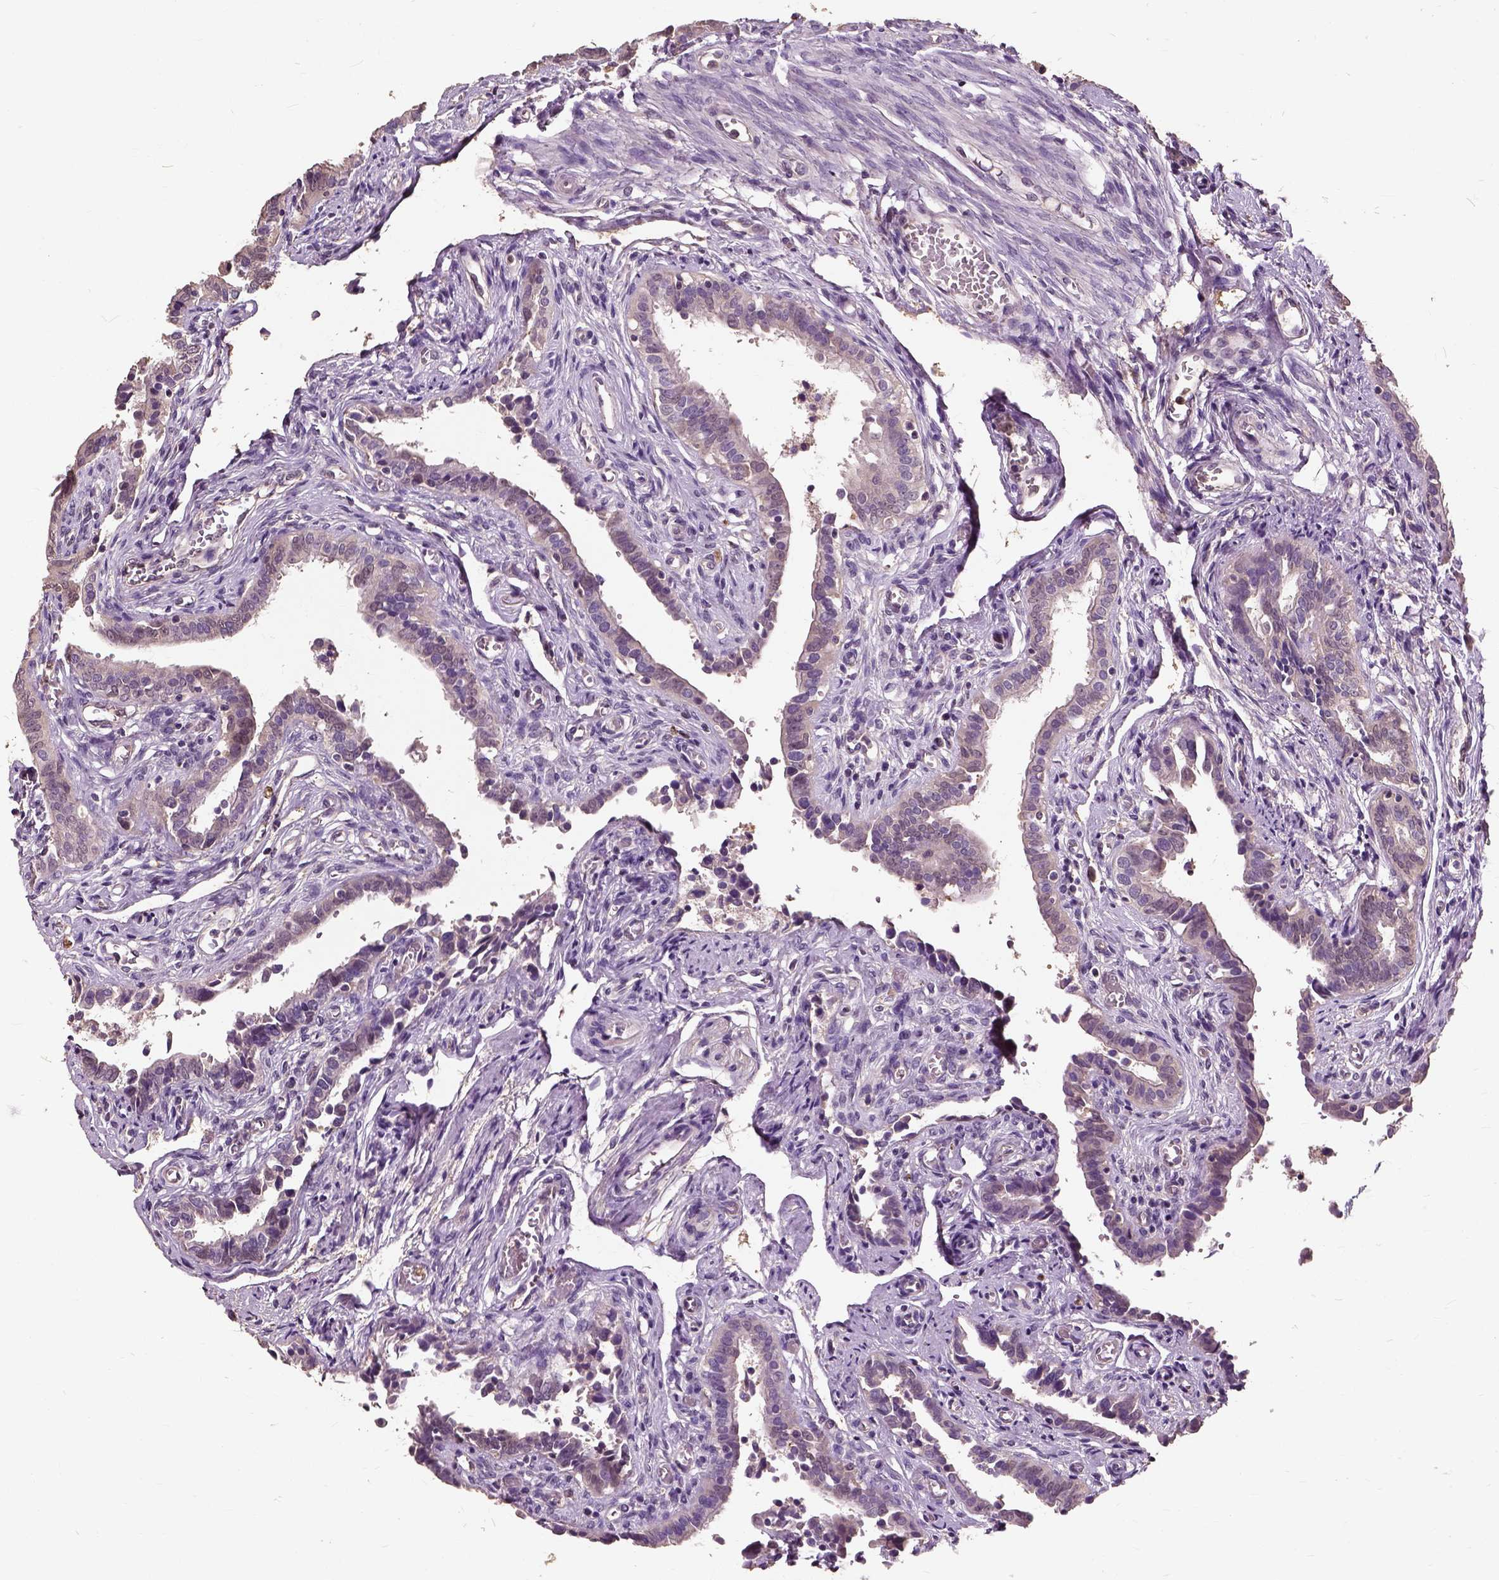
{"staining": {"intensity": "negative", "quantity": "none", "location": "none"}, "tissue": "fallopian tube", "cell_type": "Glandular cells", "image_type": "normal", "snomed": [{"axis": "morphology", "description": "Normal tissue, NOS"}, {"axis": "morphology", "description": "Carcinoma, endometroid"}, {"axis": "topography", "description": "Fallopian tube"}, {"axis": "topography", "description": "Ovary"}], "caption": "Immunohistochemistry of normal fallopian tube demonstrates no staining in glandular cells. (IHC, brightfield microscopy, high magnification).", "gene": "PEA15", "patient": {"sex": "female", "age": 42}}